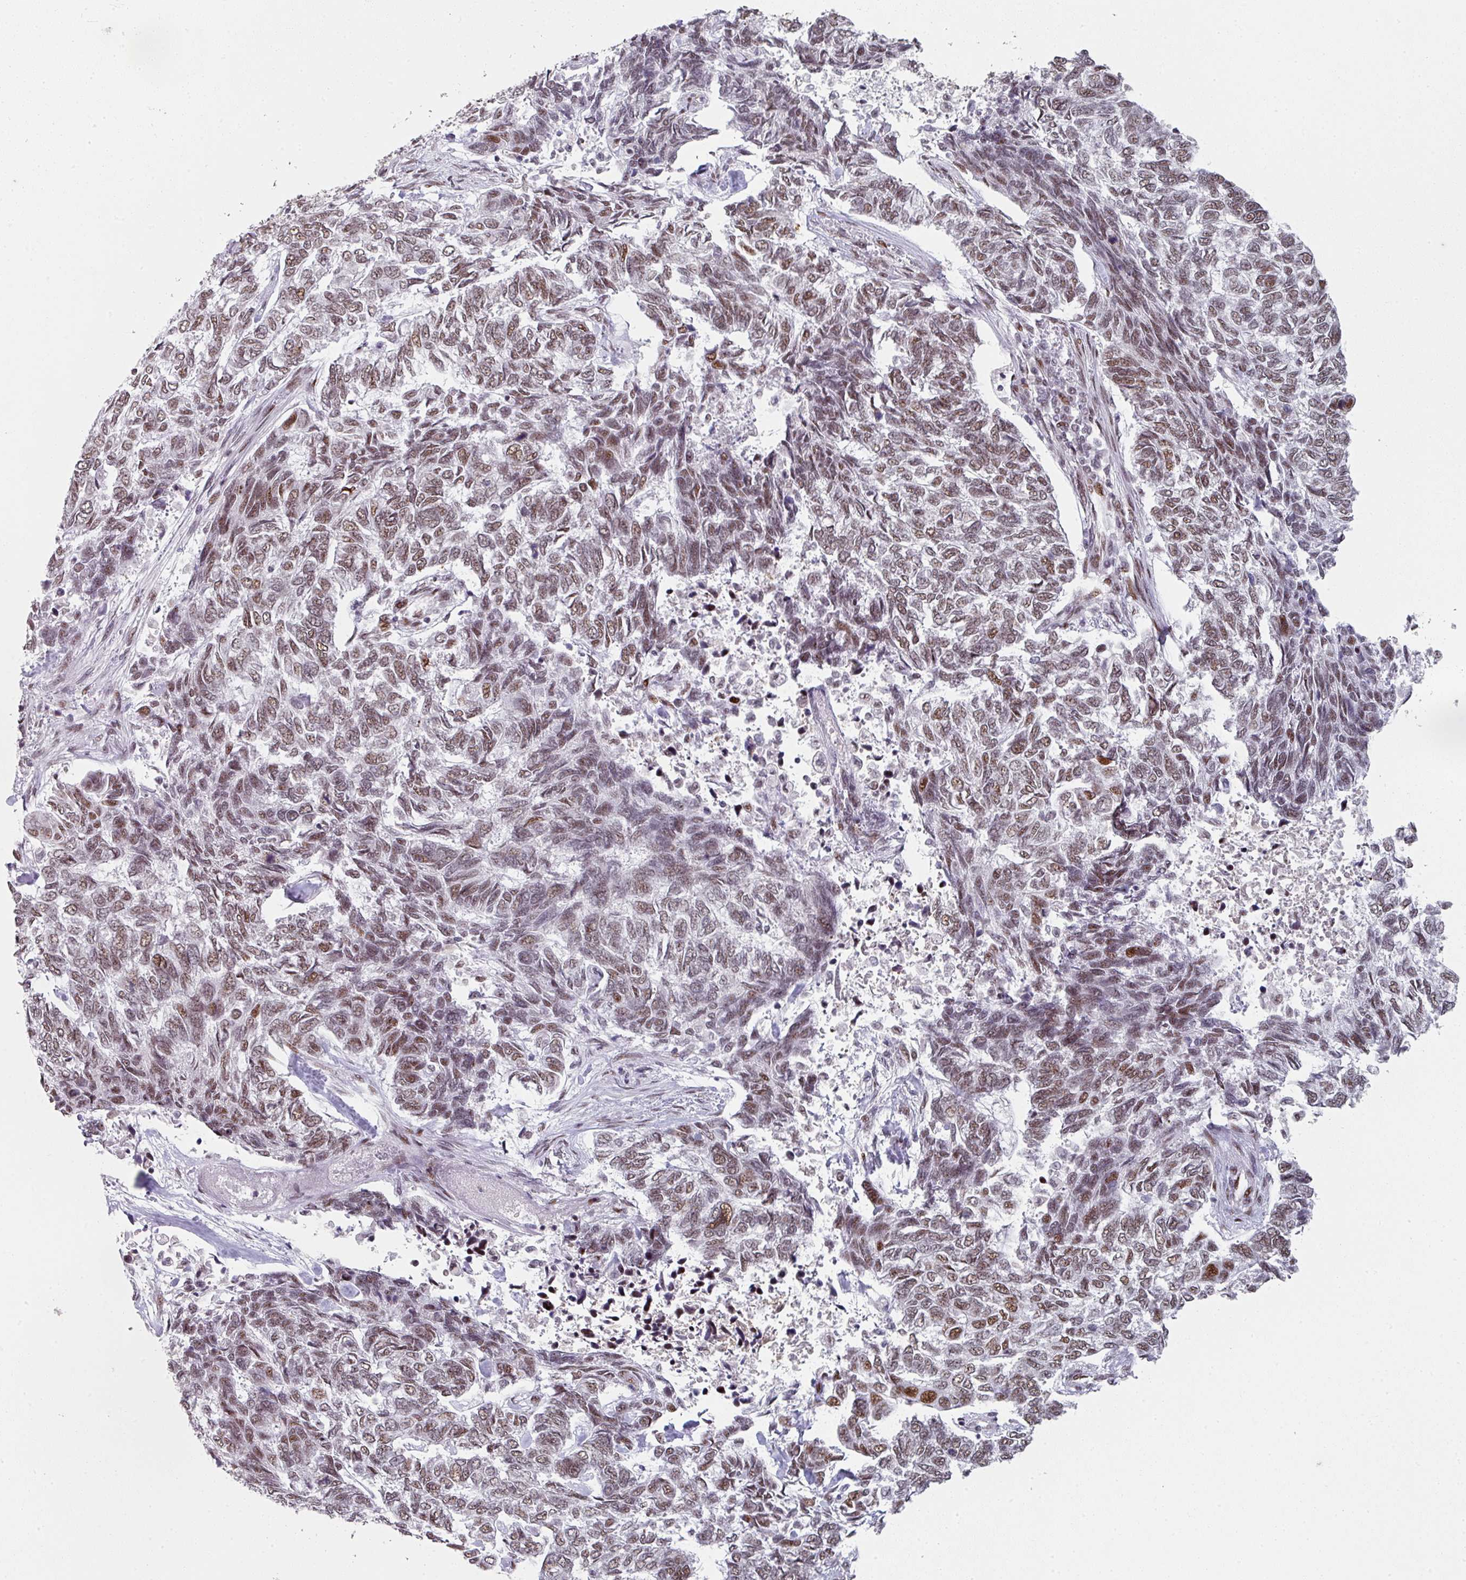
{"staining": {"intensity": "moderate", "quantity": ">75%", "location": "nuclear"}, "tissue": "skin cancer", "cell_type": "Tumor cells", "image_type": "cancer", "snomed": [{"axis": "morphology", "description": "Basal cell carcinoma"}, {"axis": "topography", "description": "Skin"}], "caption": "A medium amount of moderate nuclear positivity is appreciated in about >75% of tumor cells in basal cell carcinoma (skin) tissue.", "gene": "SF3B5", "patient": {"sex": "female", "age": 65}}